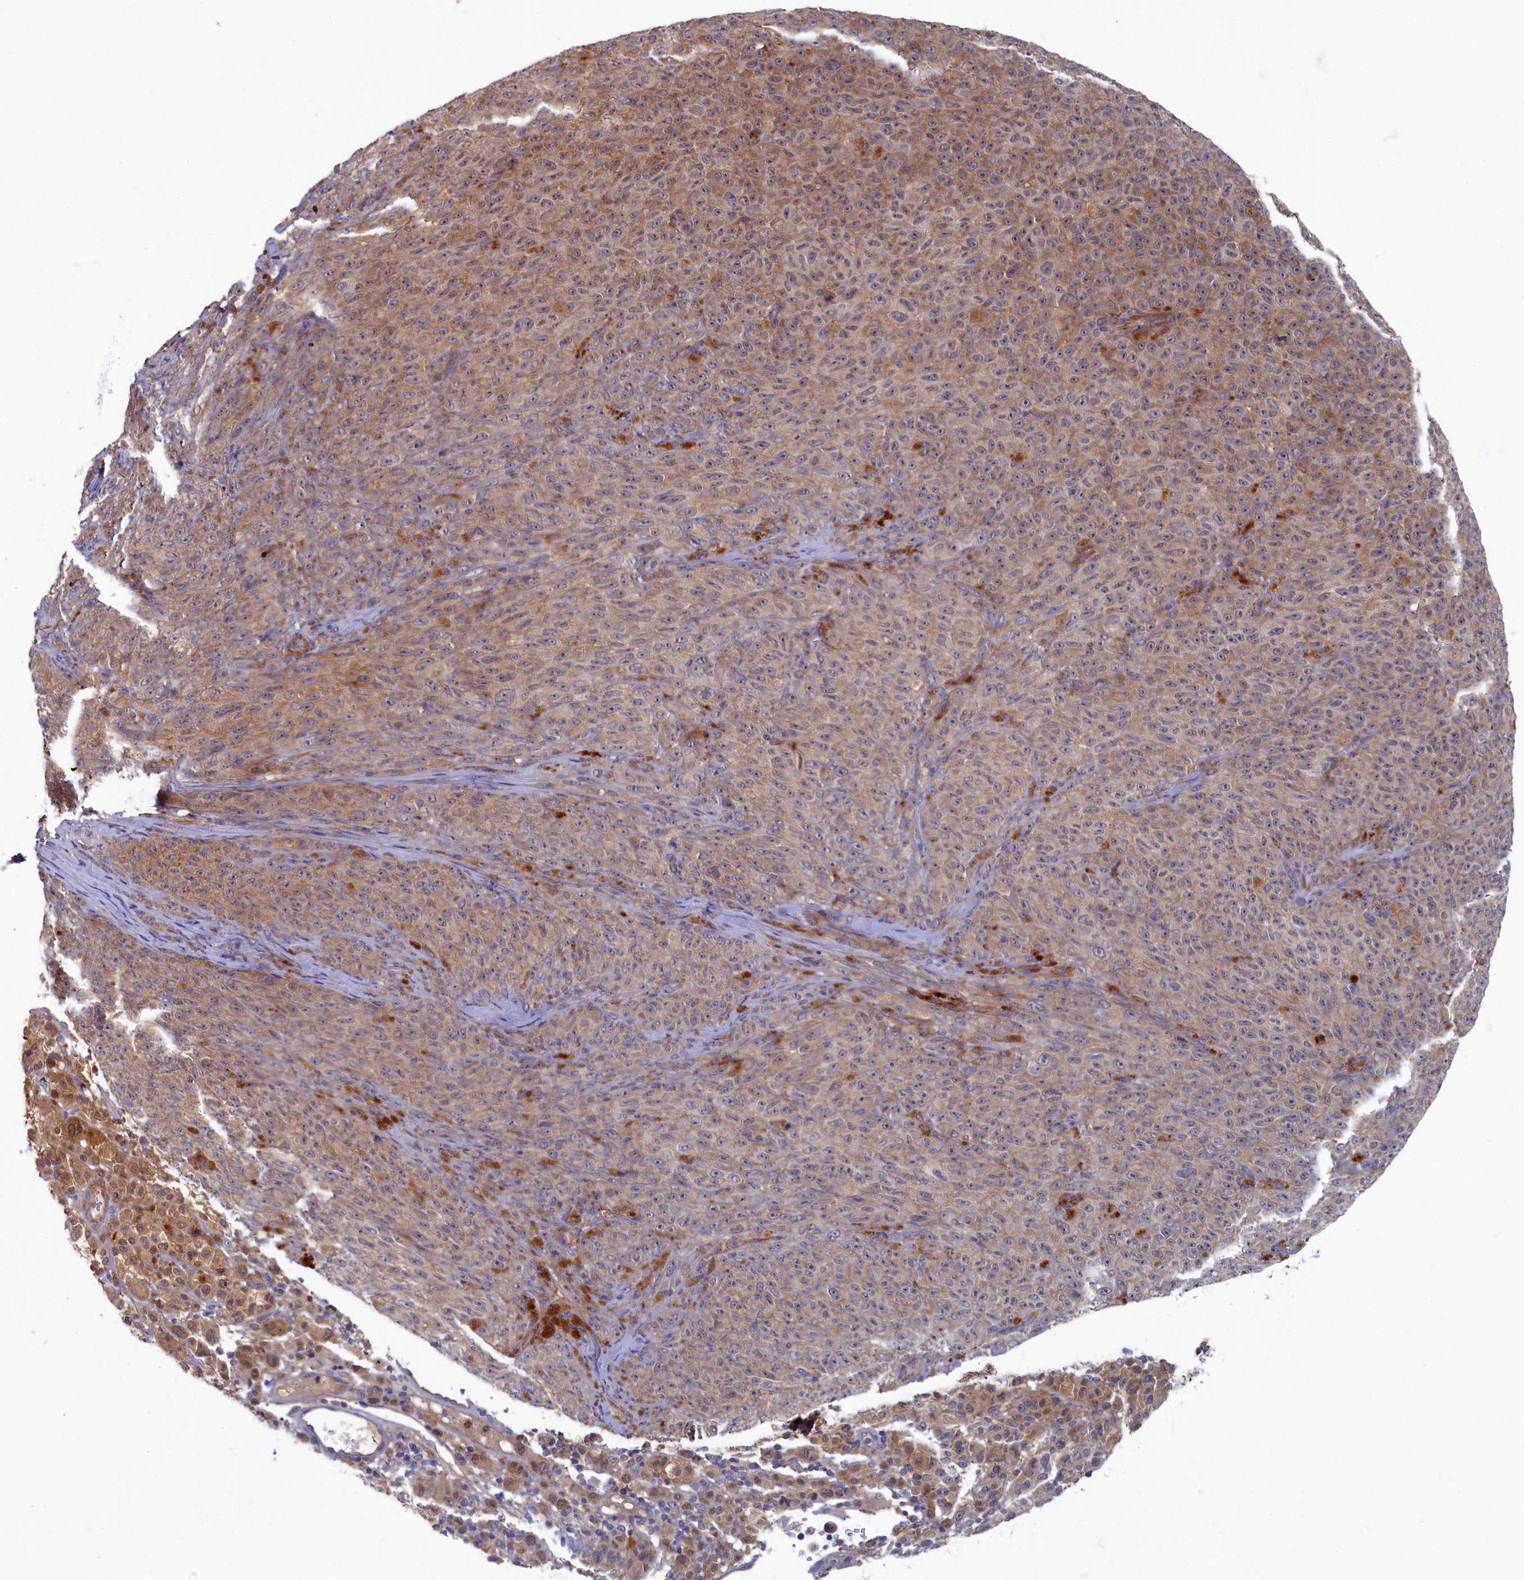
{"staining": {"intensity": "moderate", "quantity": ">75%", "location": "cytoplasmic/membranous"}, "tissue": "melanoma", "cell_type": "Tumor cells", "image_type": "cancer", "snomed": [{"axis": "morphology", "description": "Malignant melanoma, NOS"}, {"axis": "topography", "description": "Skin"}], "caption": "Protein expression analysis of melanoma reveals moderate cytoplasmic/membranous staining in about >75% of tumor cells.", "gene": "PSMG2", "patient": {"sex": "female", "age": 82}}